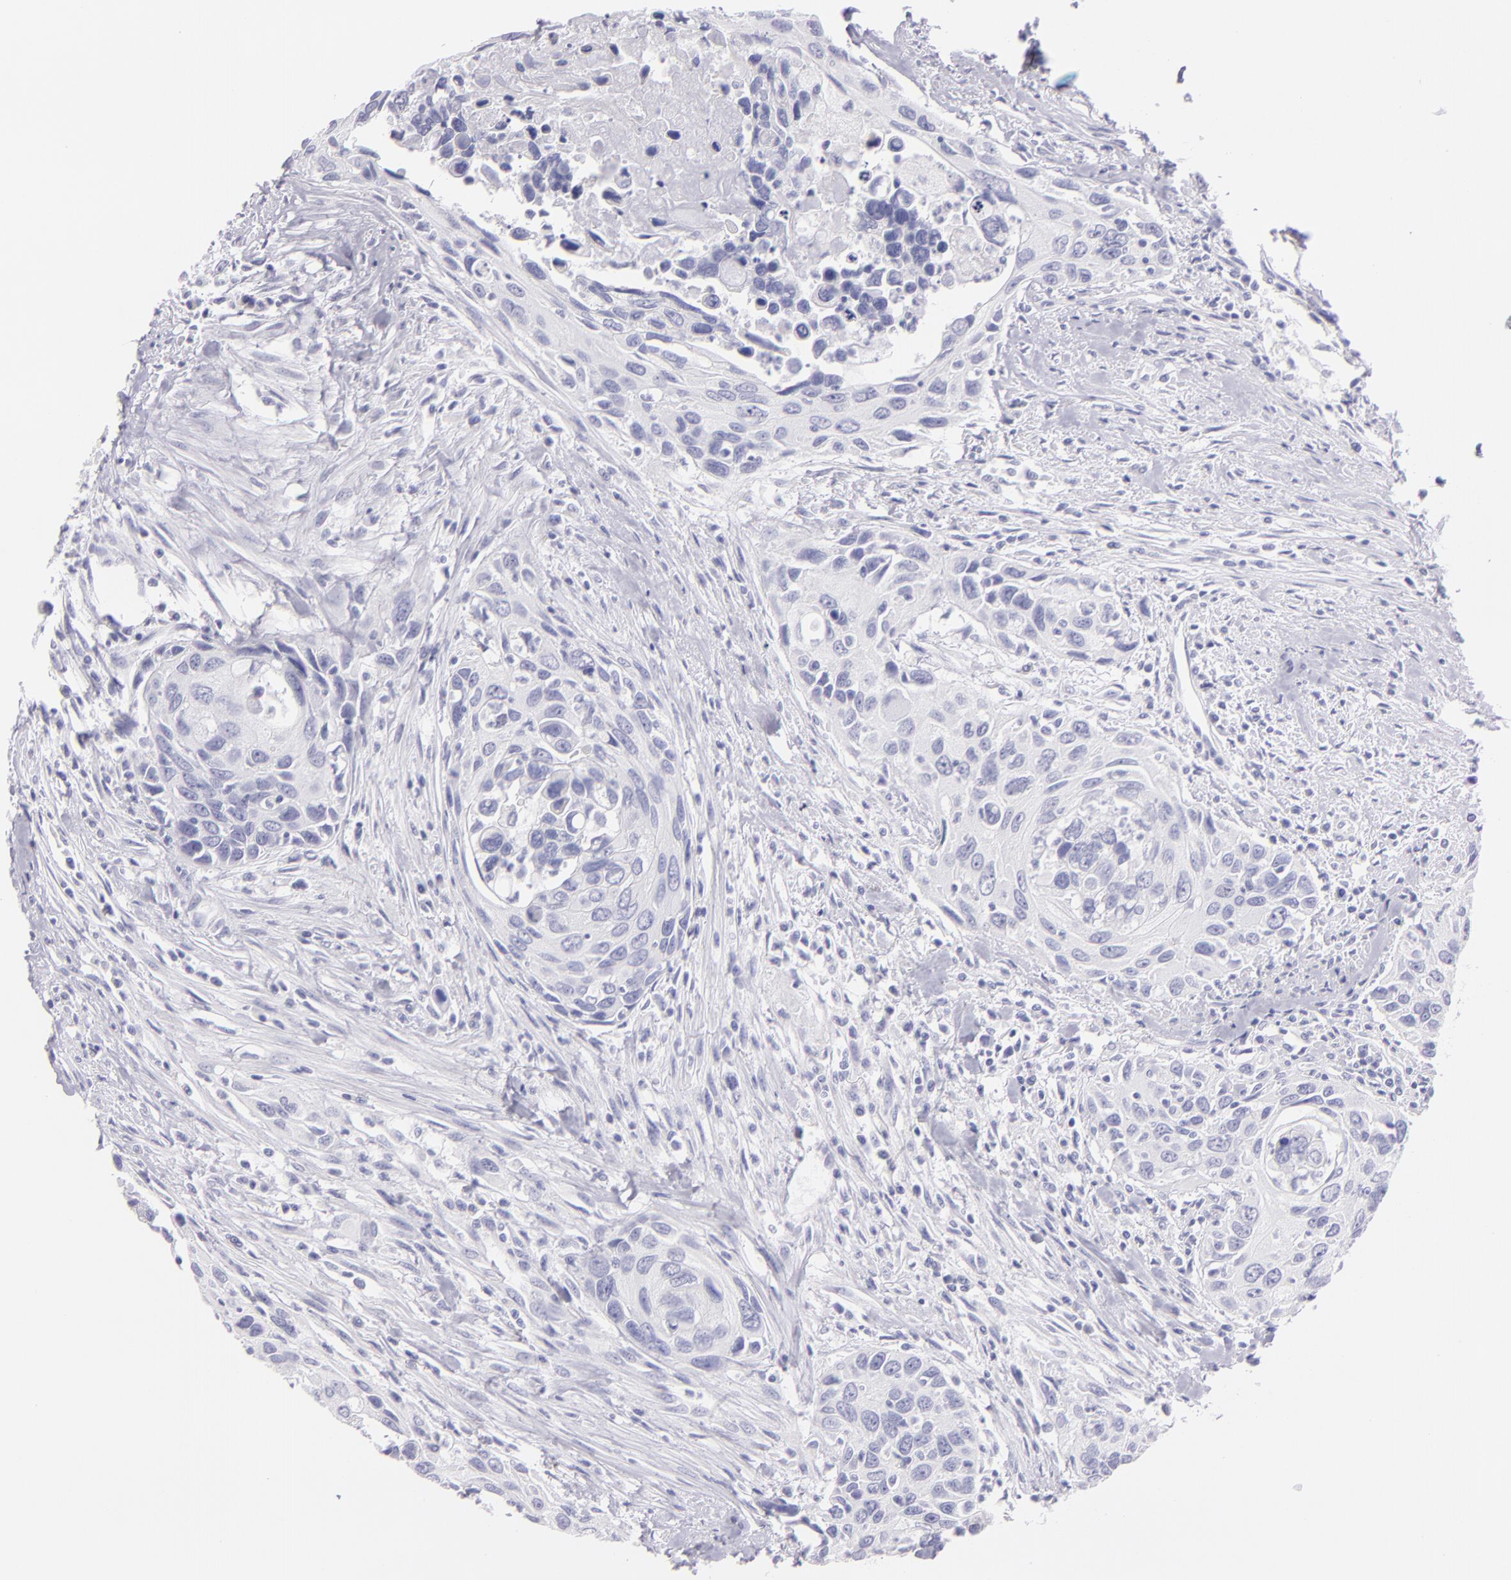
{"staining": {"intensity": "negative", "quantity": "none", "location": "none"}, "tissue": "urothelial cancer", "cell_type": "Tumor cells", "image_type": "cancer", "snomed": [{"axis": "morphology", "description": "Urothelial carcinoma, High grade"}, {"axis": "topography", "description": "Urinary bladder"}], "caption": "This is an IHC histopathology image of high-grade urothelial carcinoma. There is no positivity in tumor cells.", "gene": "MUC5AC", "patient": {"sex": "male", "age": 71}}